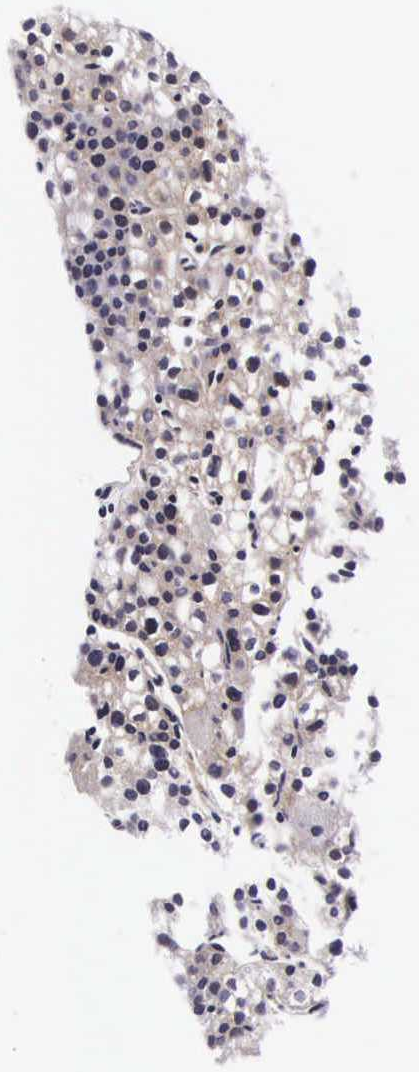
{"staining": {"intensity": "negative", "quantity": "none", "location": "none"}, "tissue": "parathyroid gland", "cell_type": "Glandular cells", "image_type": "normal", "snomed": [{"axis": "morphology", "description": "Normal tissue, NOS"}, {"axis": "topography", "description": "Parathyroid gland"}], "caption": "Parathyroid gland stained for a protein using immunohistochemistry displays no staining glandular cells.", "gene": "UPRT", "patient": {"sex": "male", "age": 71}}